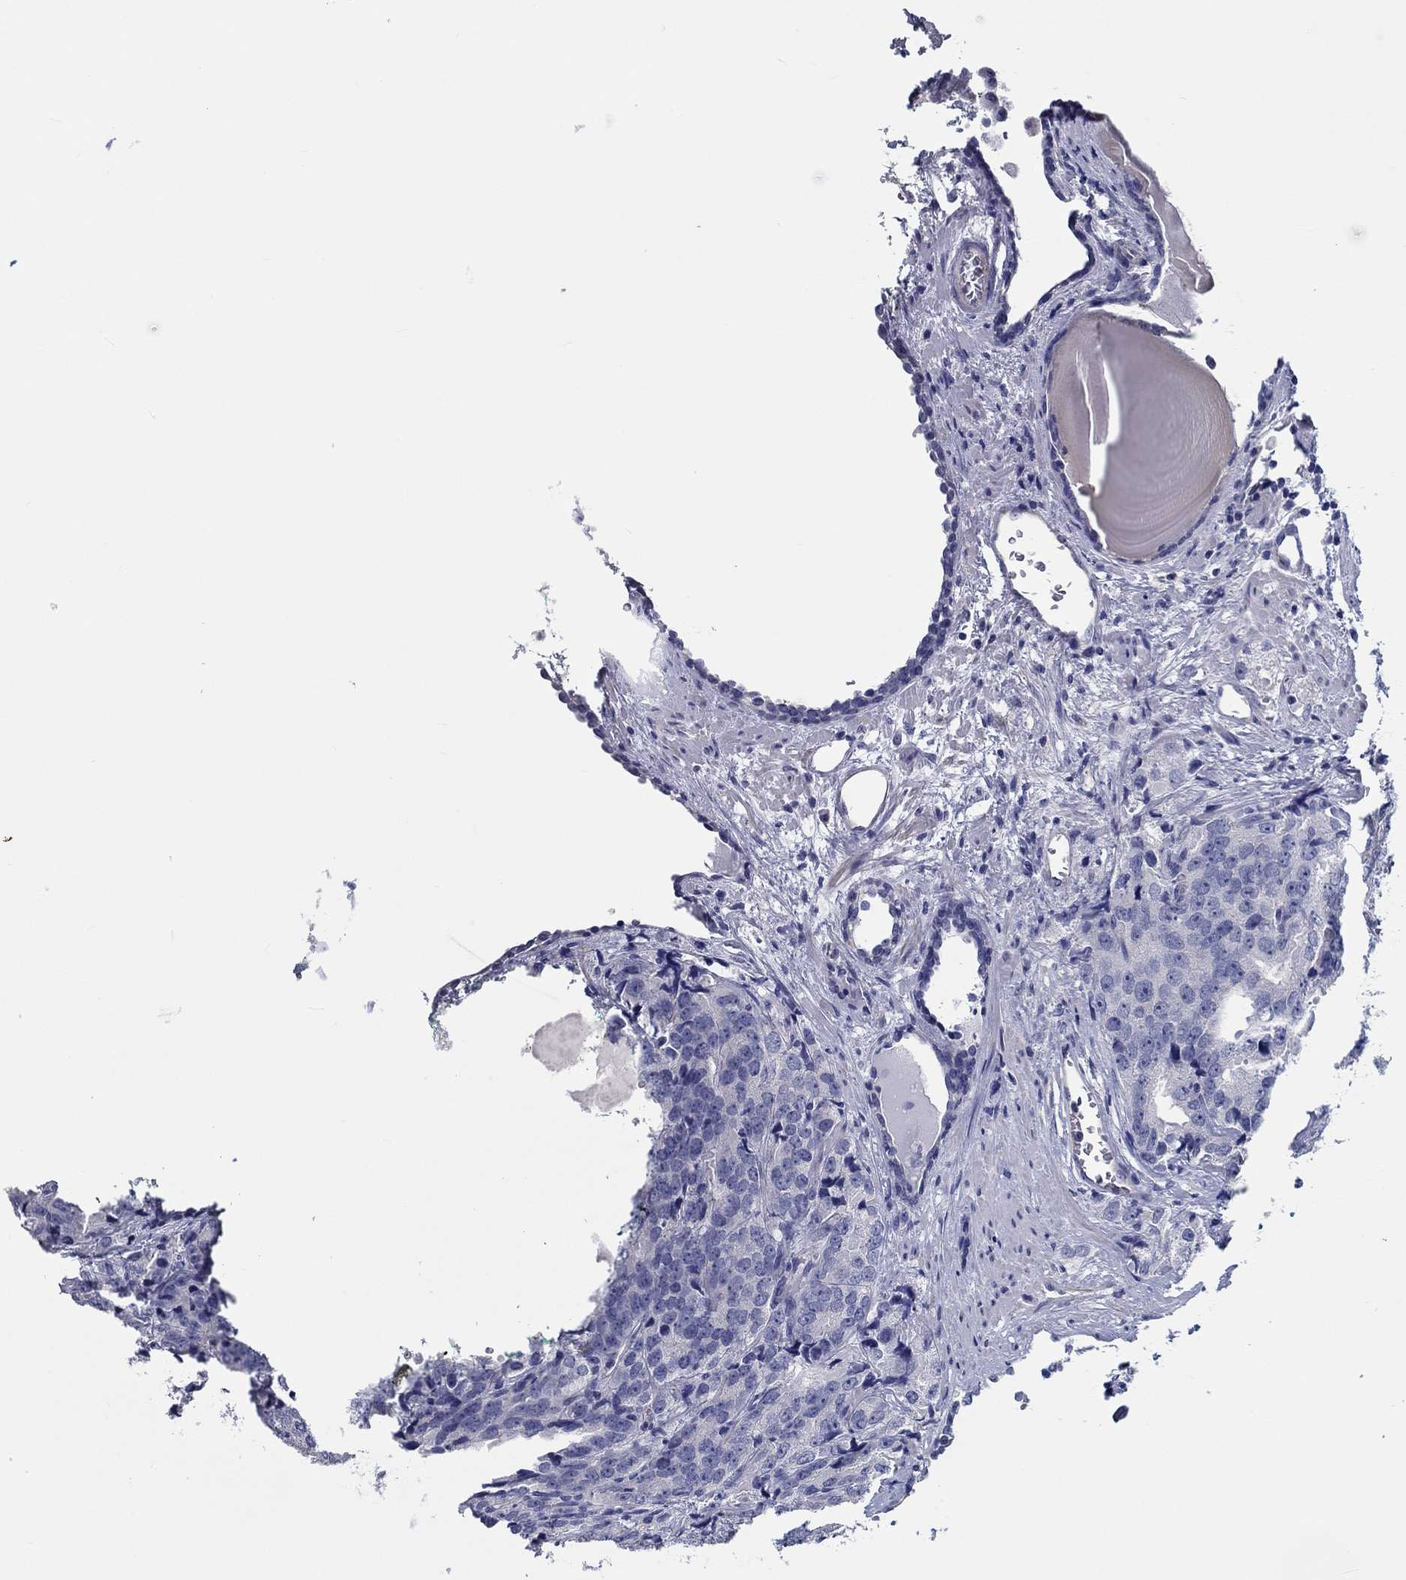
{"staining": {"intensity": "negative", "quantity": "none", "location": "none"}, "tissue": "prostate cancer", "cell_type": "Tumor cells", "image_type": "cancer", "snomed": [{"axis": "morphology", "description": "Adenocarcinoma, NOS"}, {"axis": "topography", "description": "Prostate"}], "caption": "A photomicrograph of human prostate cancer (adenocarcinoma) is negative for staining in tumor cells.", "gene": "CRYGD", "patient": {"sex": "male", "age": 71}}